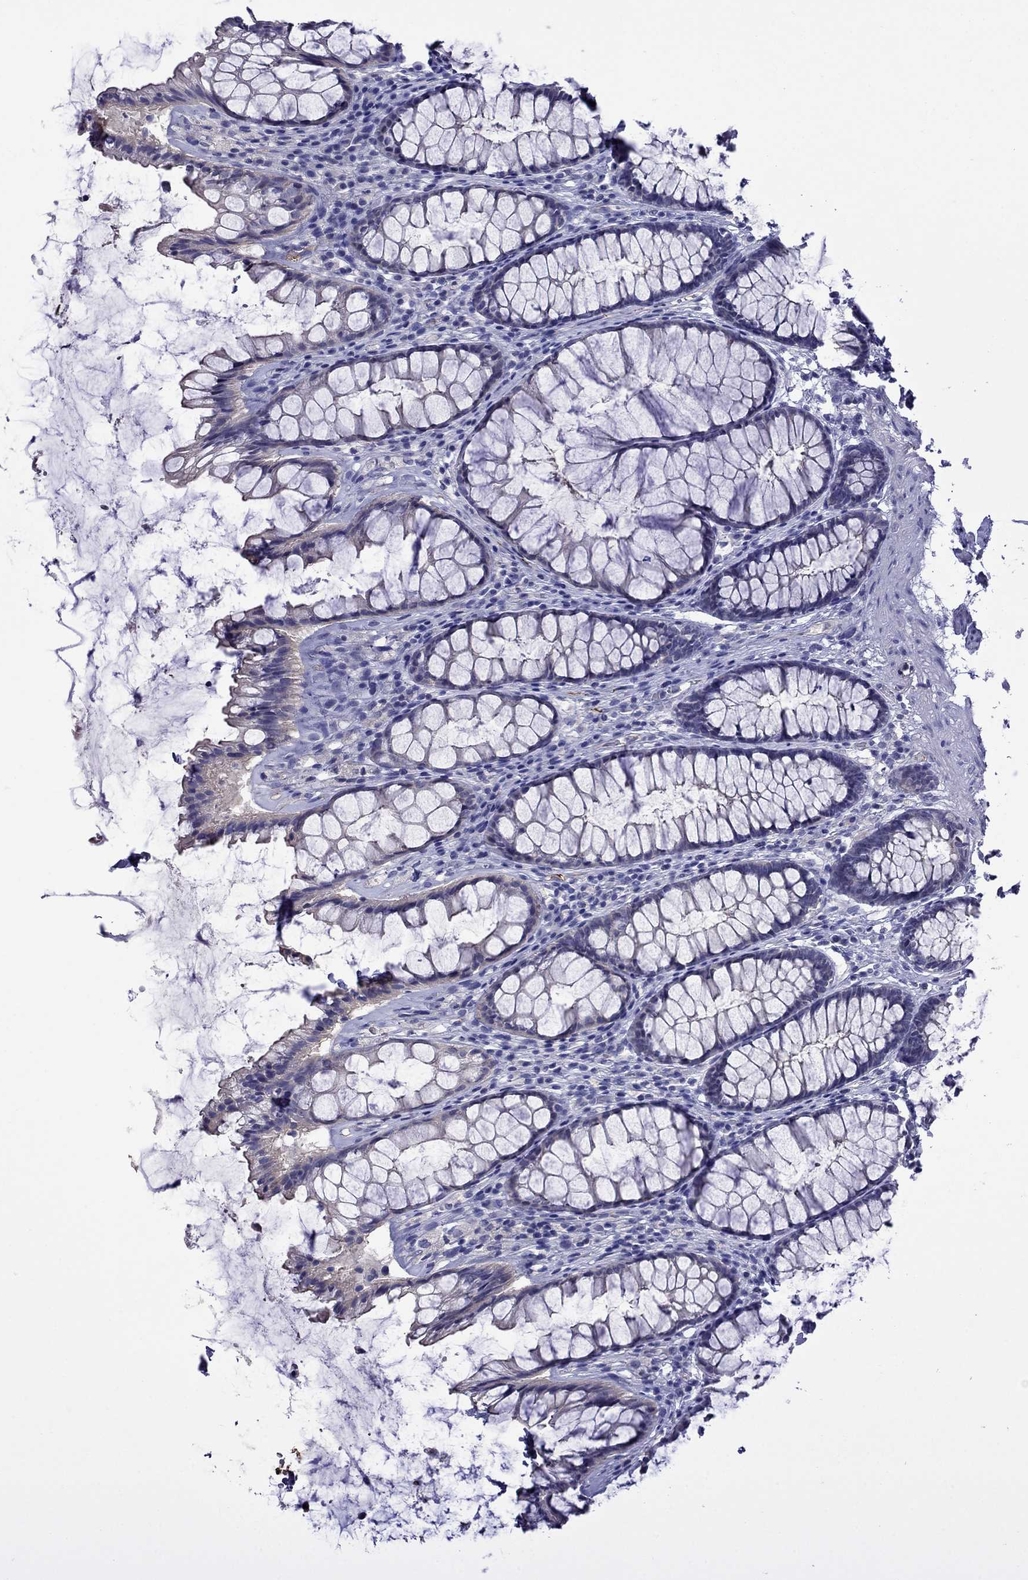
{"staining": {"intensity": "negative", "quantity": "none", "location": "none"}, "tissue": "rectum", "cell_type": "Glandular cells", "image_type": "normal", "snomed": [{"axis": "morphology", "description": "Normal tissue, NOS"}, {"axis": "topography", "description": "Rectum"}], "caption": "IHC of normal human rectum reveals no staining in glandular cells.", "gene": "STAR", "patient": {"sex": "male", "age": 72}}